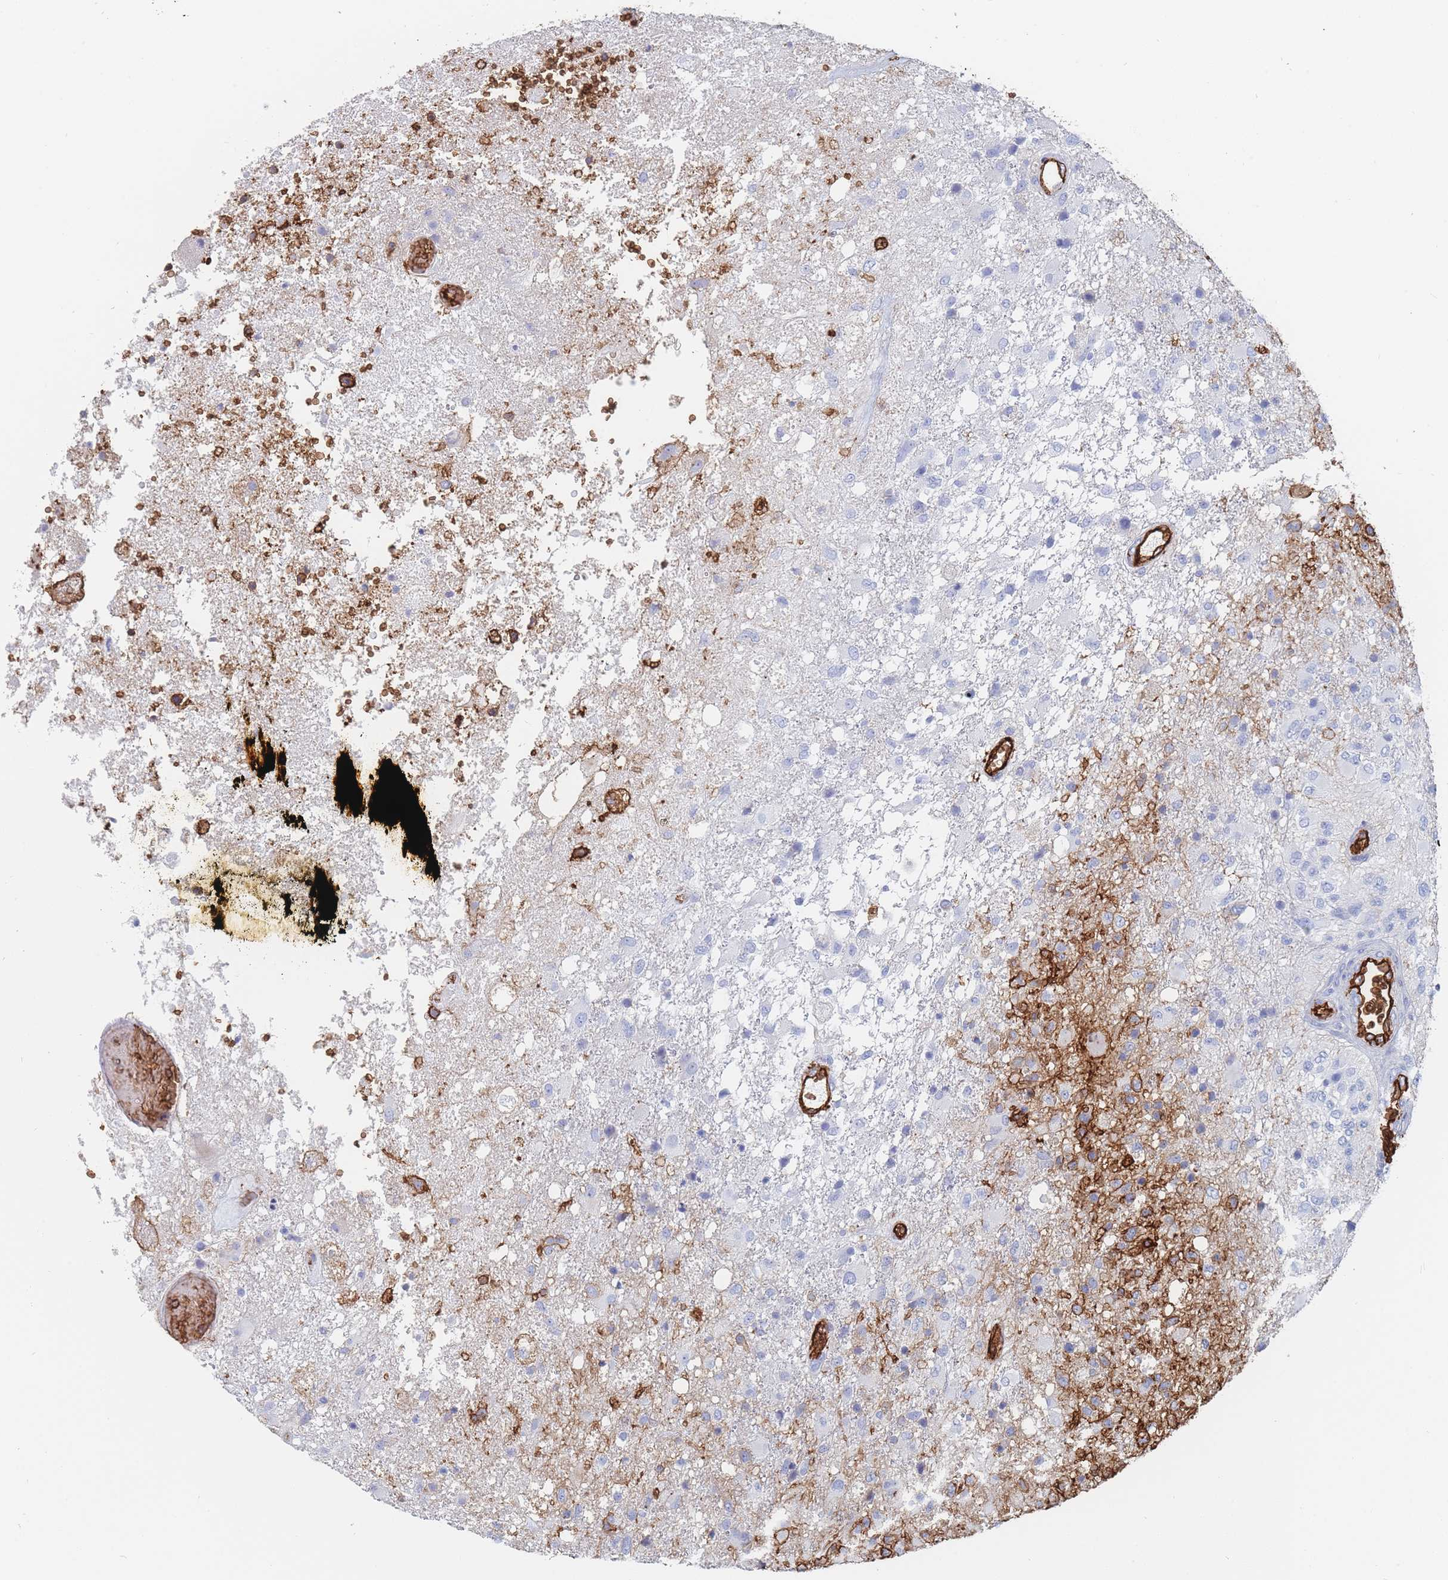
{"staining": {"intensity": "strong", "quantity": "<25%", "location": "cytoplasmic/membranous"}, "tissue": "glioma", "cell_type": "Tumor cells", "image_type": "cancer", "snomed": [{"axis": "morphology", "description": "Glioma, malignant, High grade"}, {"axis": "topography", "description": "Brain"}], "caption": "Protein expression analysis of glioma demonstrates strong cytoplasmic/membranous positivity in approximately <25% of tumor cells.", "gene": "SLC2A1", "patient": {"sex": "female", "age": 74}}